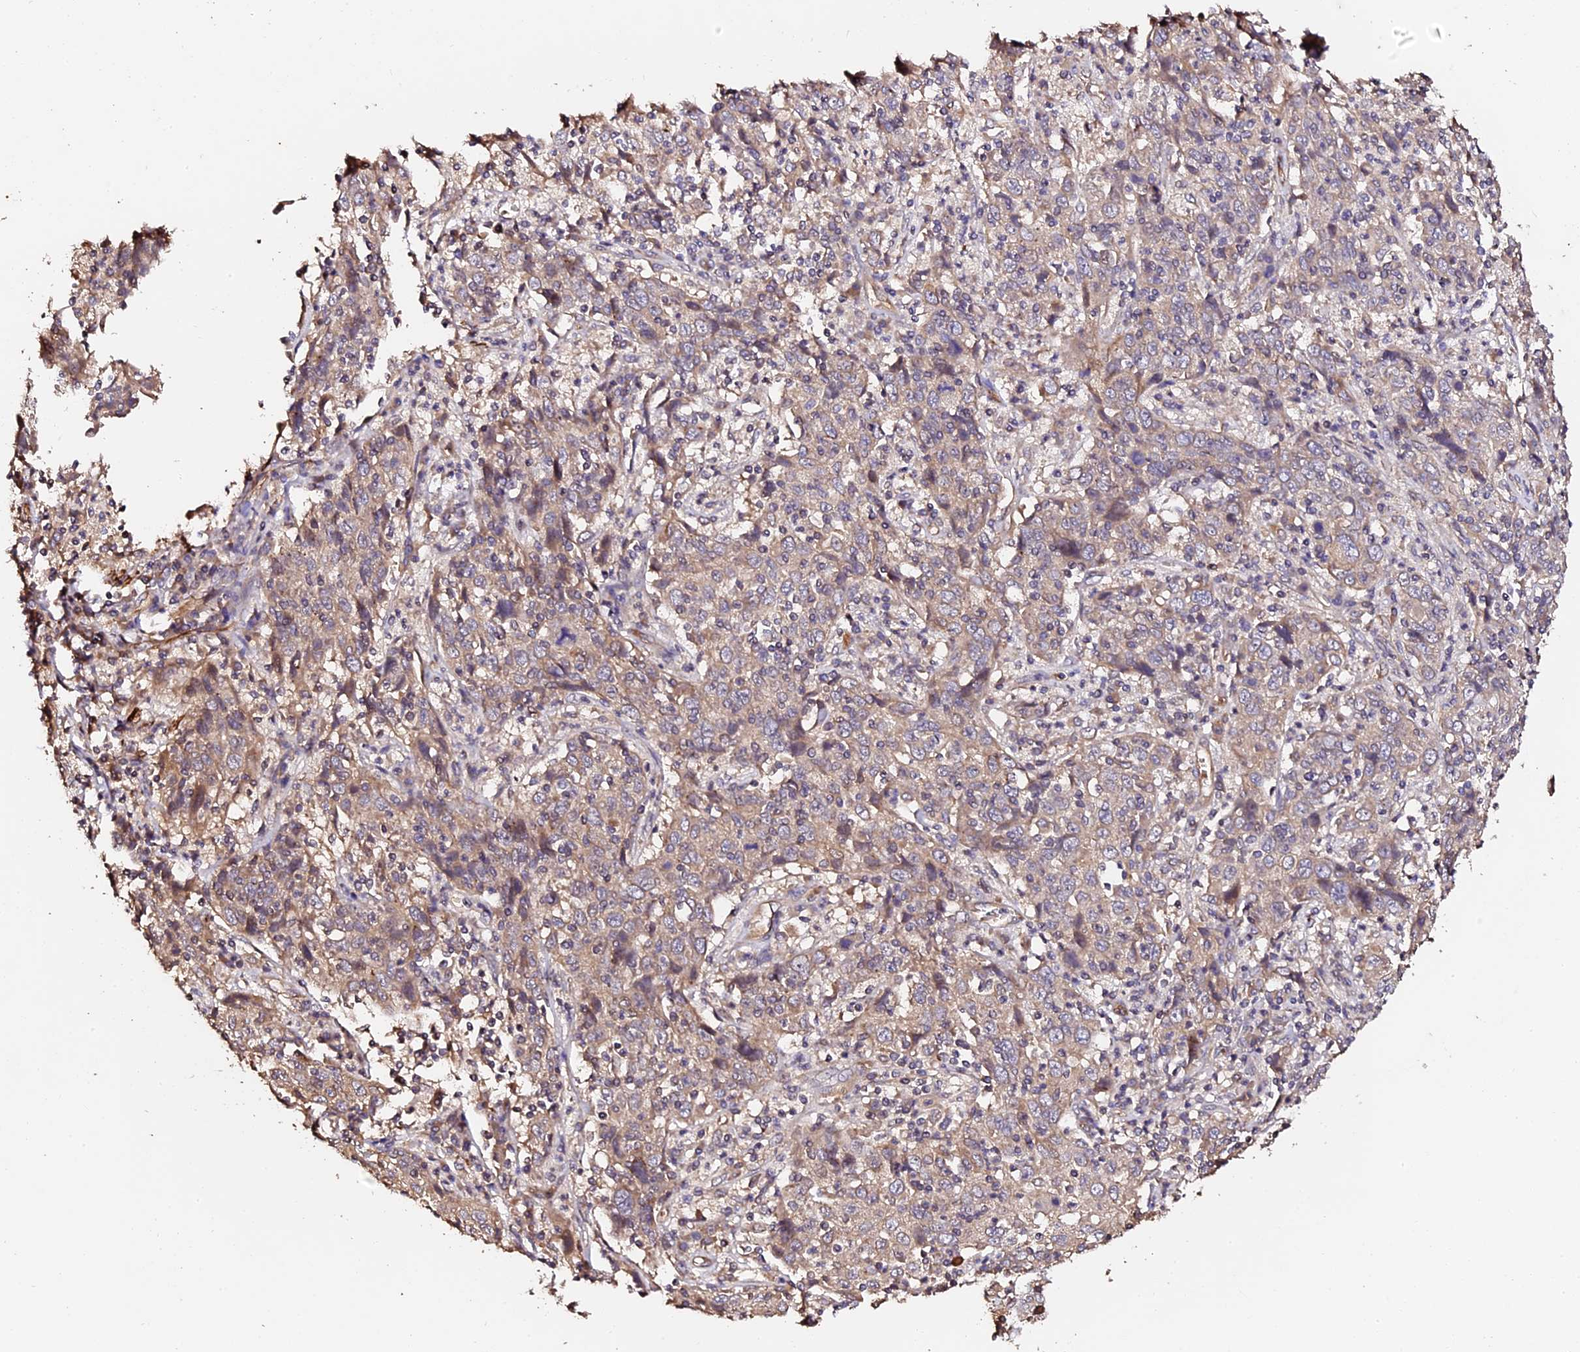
{"staining": {"intensity": "weak", "quantity": "25%-75%", "location": "cytoplasmic/membranous"}, "tissue": "cervical cancer", "cell_type": "Tumor cells", "image_type": "cancer", "snomed": [{"axis": "morphology", "description": "Squamous cell carcinoma, NOS"}, {"axis": "topography", "description": "Cervix"}], "caption": "A high-resolution histopathology image shows immunohistochemistry staining of squamous cell carcinoma (cervical), which displays weak cytoplasmic/membranous positivity in about 25%-75% of tumor cells.", "gene": "TDO2", "patient": {"sex": "female", "age": 46}}